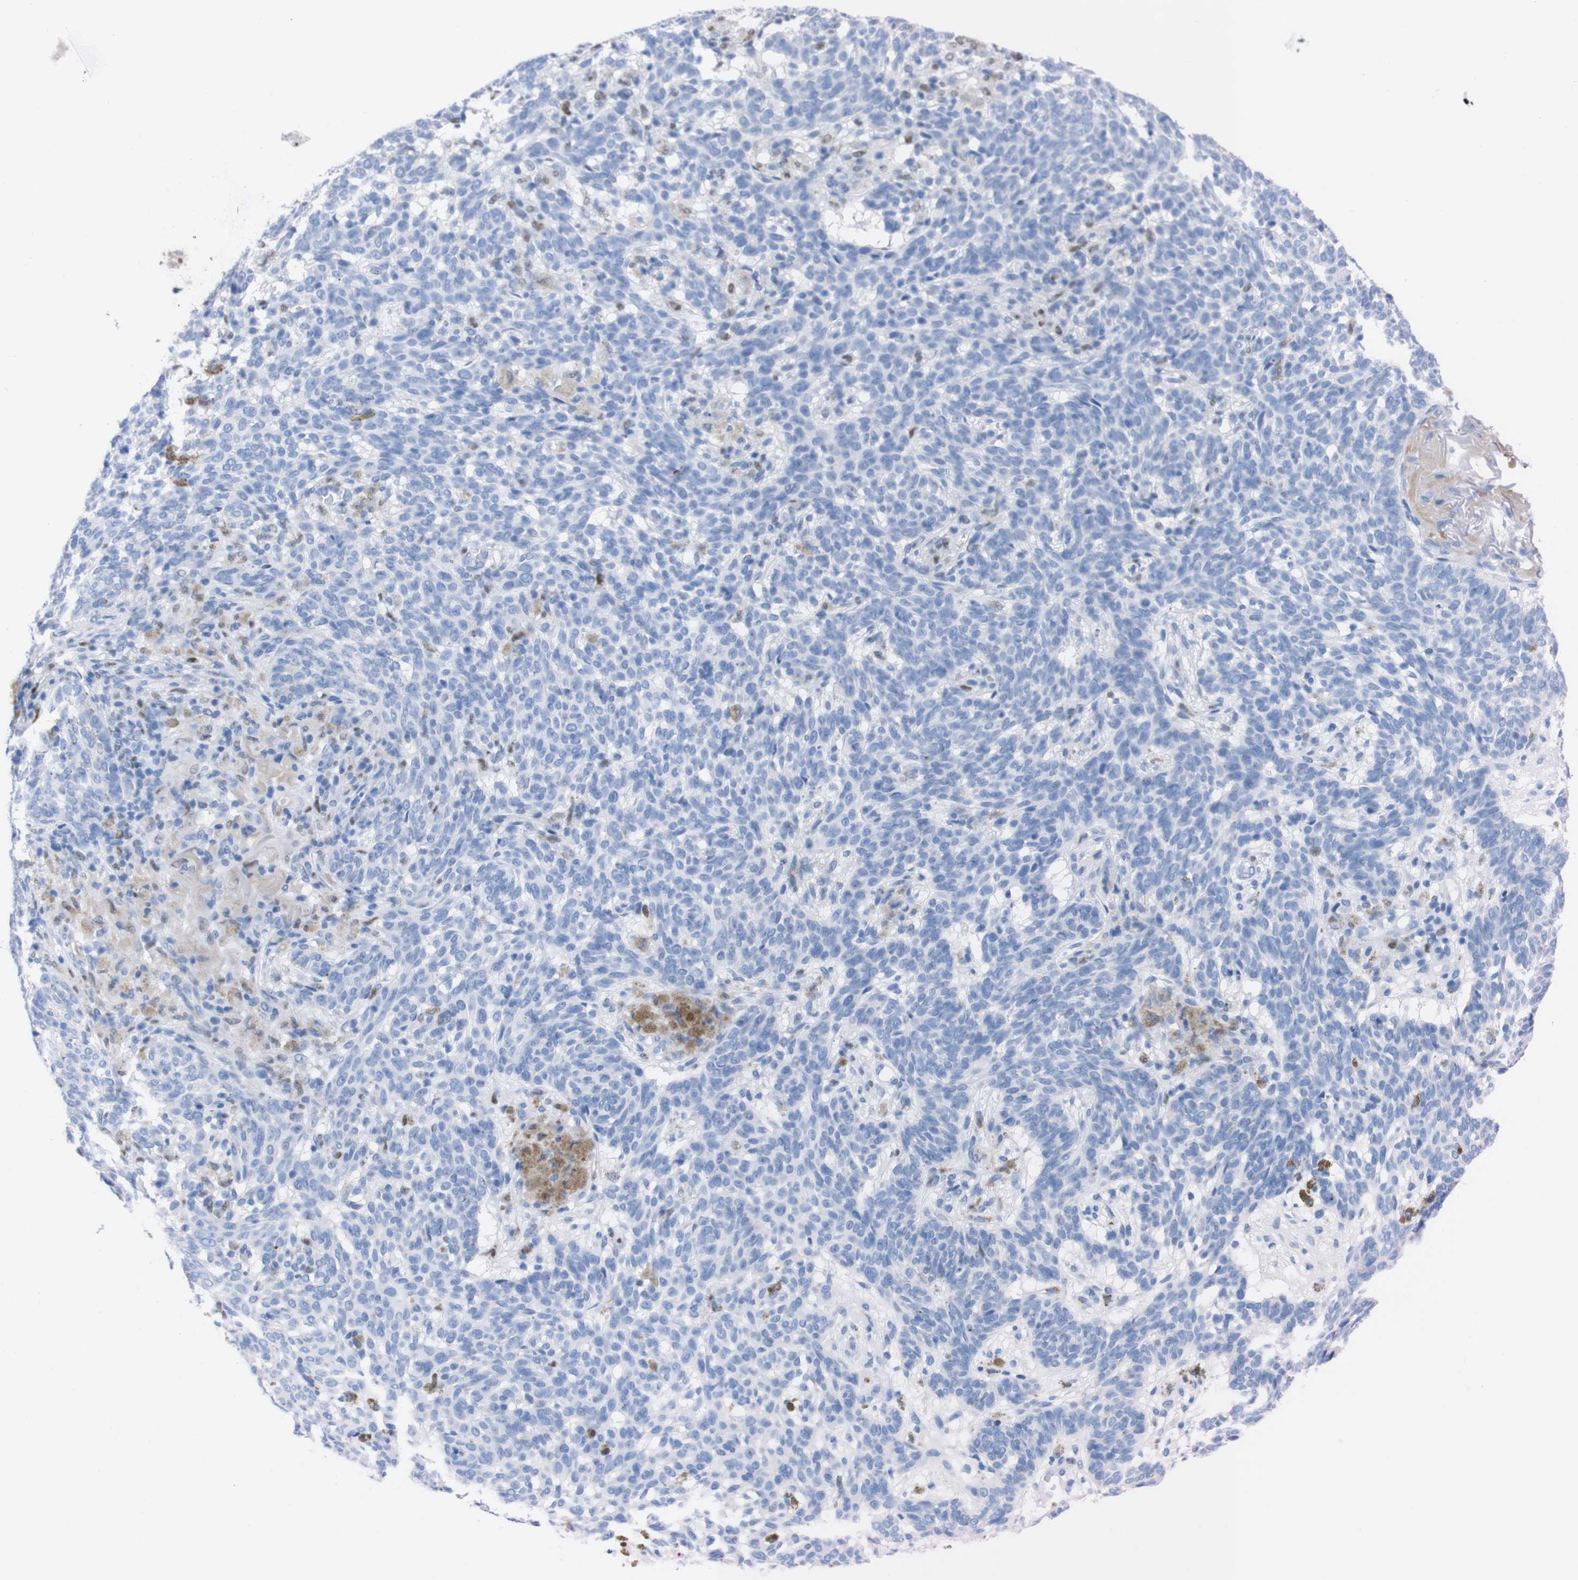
{"staining": {"intensity": "negative", "quantity": "none", "location": "none"}, "tissue": "skin cancer", "cell_type": "Tumor cells", "image_type": "cancer", "snomed": [{"axis": "morphology", "description": "Basal cell carcinoma"}, {"axis": "topography", "description": "Skin"}], "caption": "The immunohistochemistry (IHC) histopathology image has no significant positivity in tumor cells of skin basal cell carcinoma tissue. (DAB (3,3'-diaminobenzidine) immunohistochemistry, high magnification).", "gene": "P2RY12", "patient": {"sex": "male", "age": 85}}